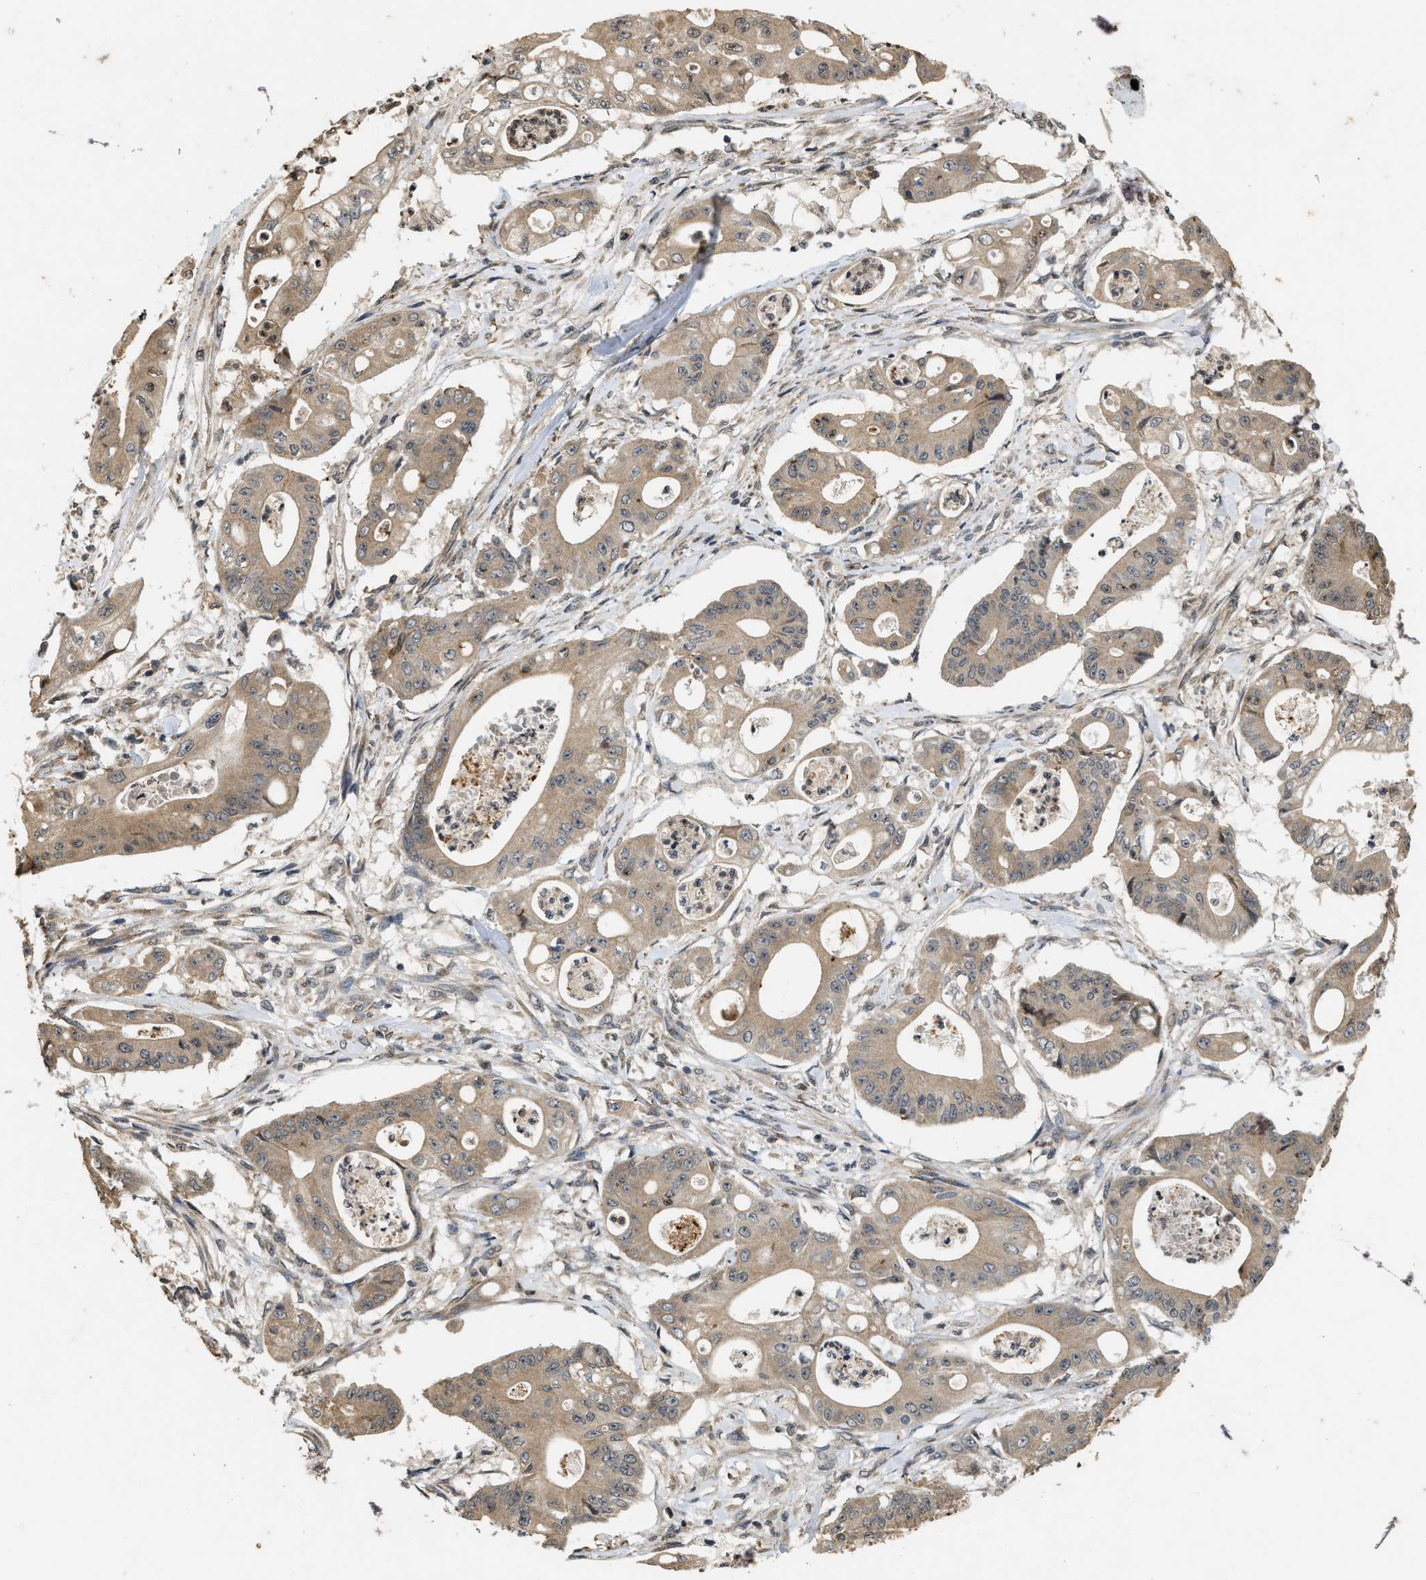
{"staining": {"intensity": "weak", "quantity": ">75%", "location": "cytoplasmic/membranous"}, "tissue": "pancreatic cancer", "cell_type": "Tumor cells", "image_type": "cancer", "snomed": [{"axis": "morphology", "description": "Normal tissue, NOS"}, {"axis": "topography", "description": "Lymph node"}], "caption": "Pancreatic cancer stained with immunohistochemistry shows weak cytoplasmic/membranous positivity in approximately >75% of tumor cells. Nuclei are stained in blue.", "gene": "KIF21A", "patient": {"sex": "male", "age": 62}}